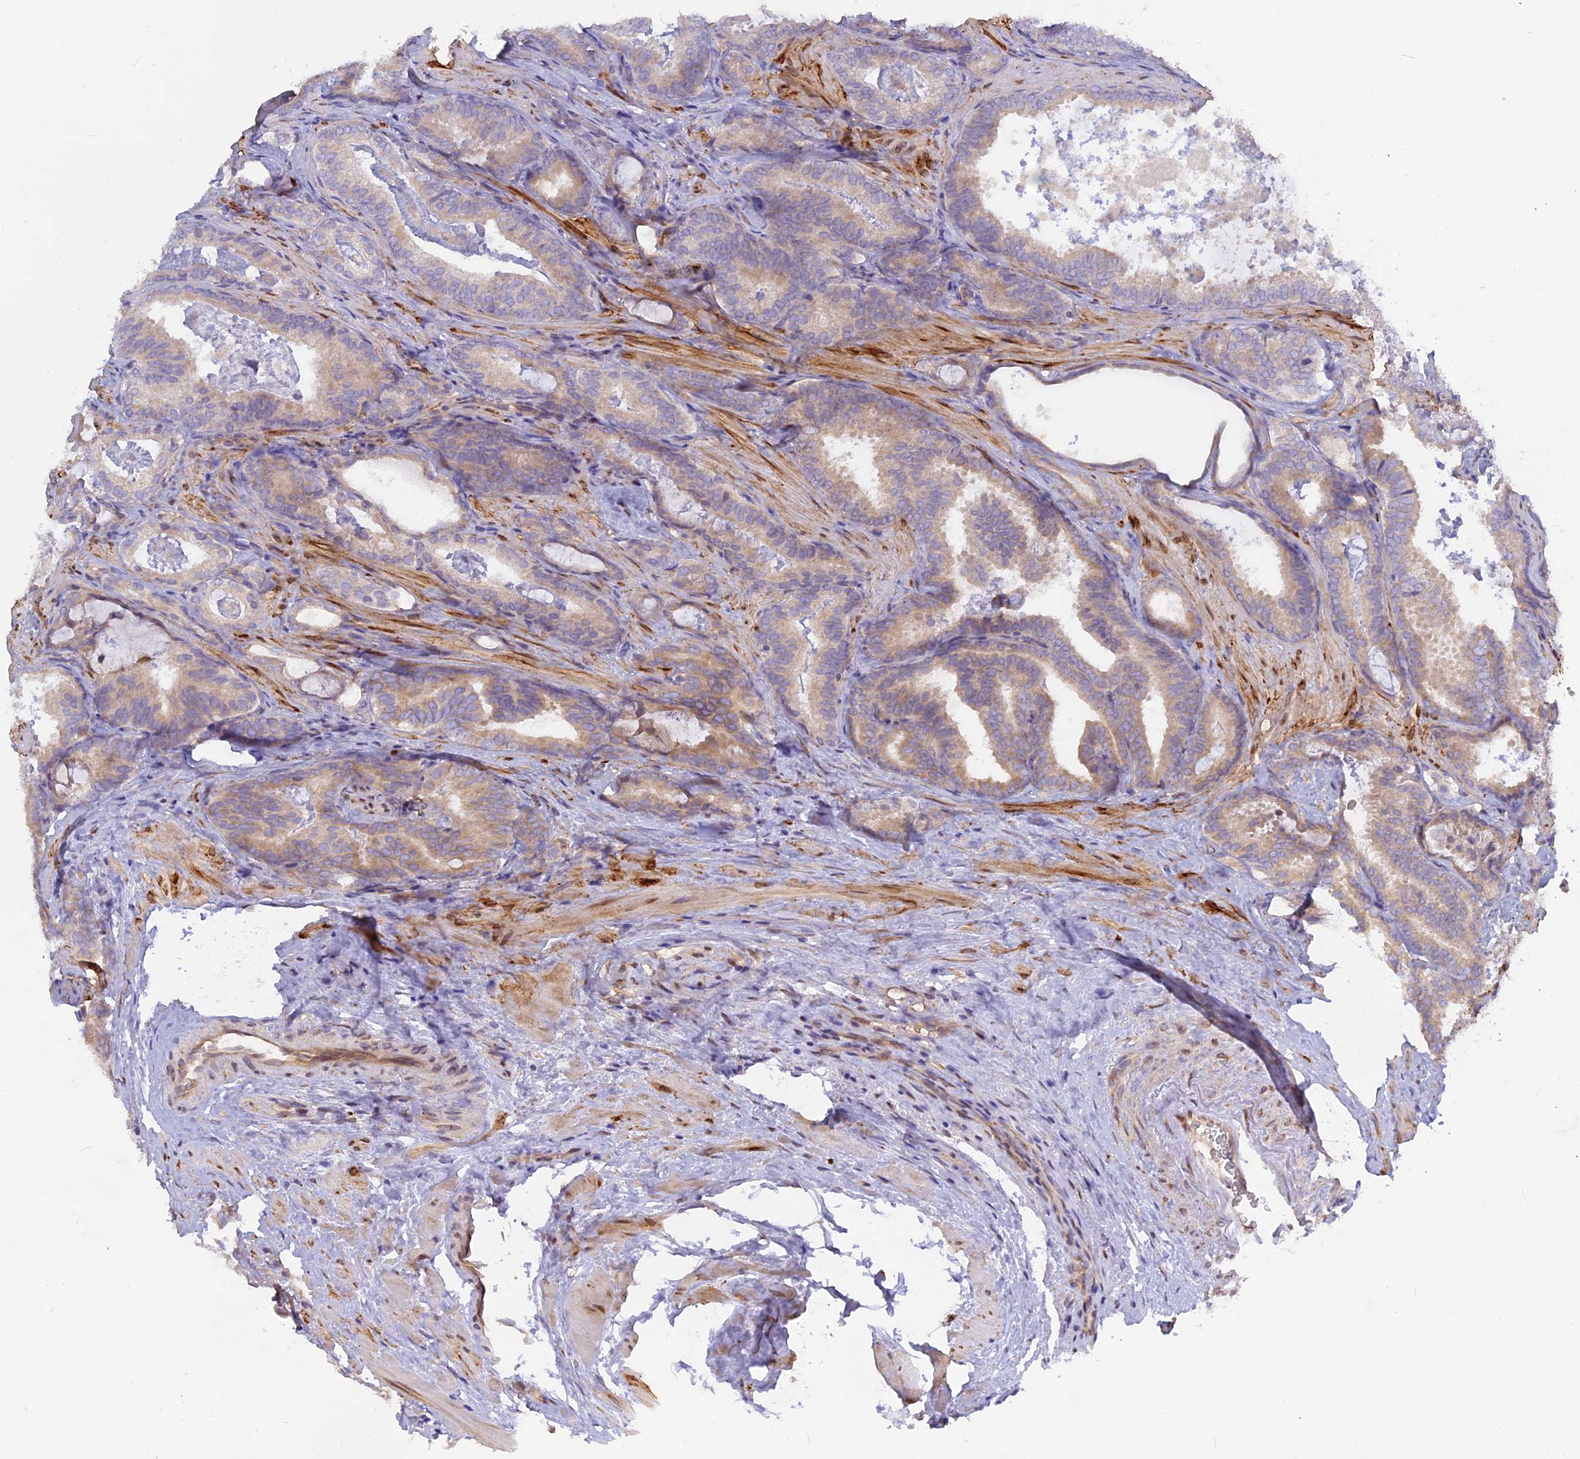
{"staining": {"intensity": "weak", "quantity": ">75%", "location": "cytoplasmic/membranous"}, "tissue": "prostate cancer", "cell_type": "Tumor cells", "image_type": "cancer", "snomed": [{"axis": "morphology", "description": "Adenocarcinoma, Low grade"}, {"axis": "topography", "description": "Prostate"}], "caption": "Immunohistochemistry (IHC) (DAB (3,3'-diaminobenzidine)) staining of human prostate adenocarcinoma (low-grade) exhibits weak cytoplasmic/membranous protein staining in approximately >75% of tumor cells.", "gene": "TLCD1", "patient": {"sex": "male", "age": 60}}